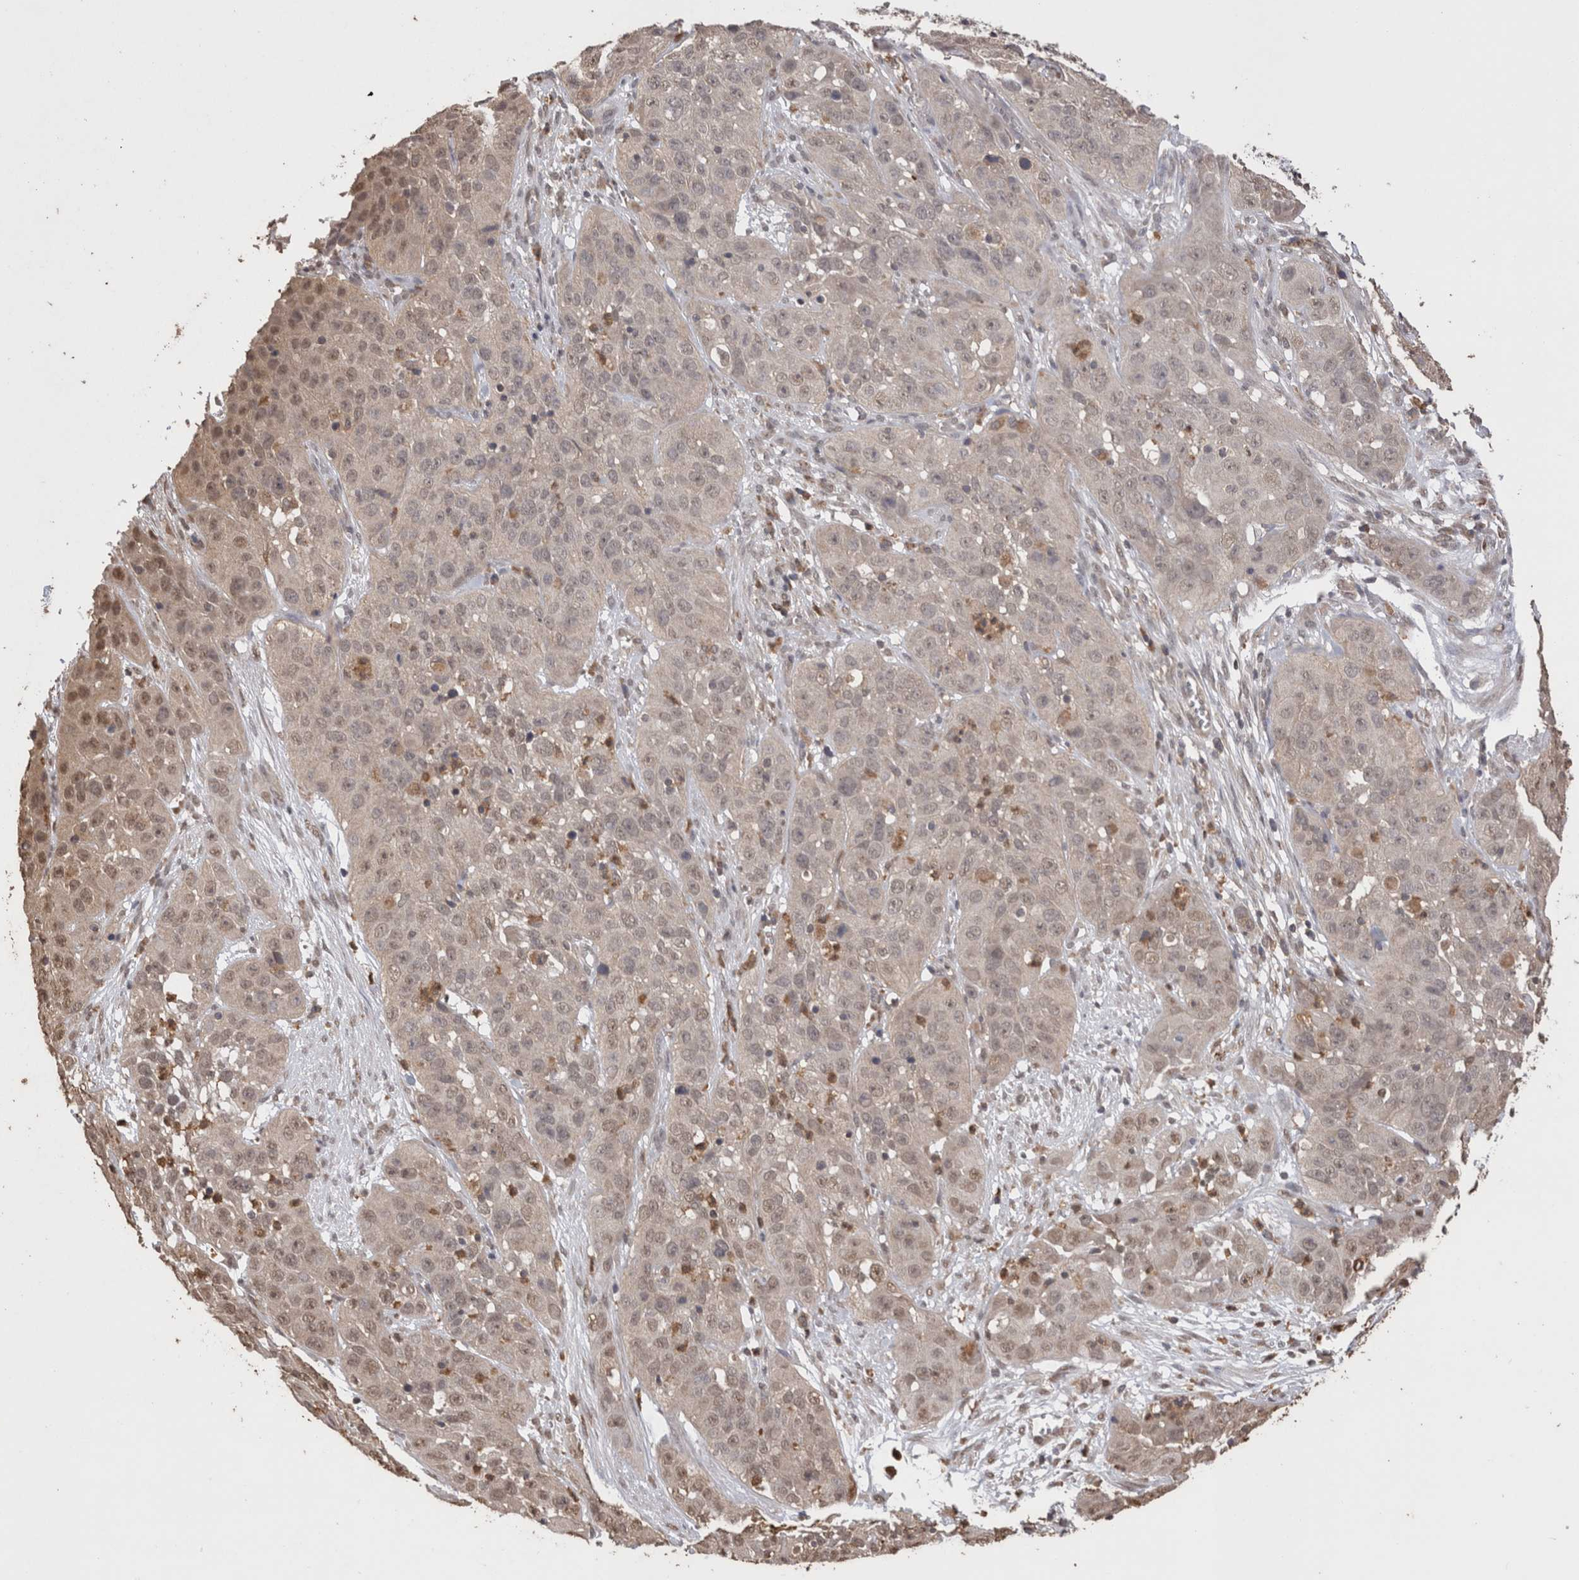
{"staining": {"intensity": "weak", "quantity": "<25%", "location": "nuclear"}, "tissue": "cervical cancer", "cell_type": "Tumor cells", "image_type": "cancer", "snomed": [{"axis": "morphology", "description": "Squamous cell carcinoma, NOS"}, {"axis": "topography", "description": "Cervix"}], "caption": "A micrograph of cervical squamous cell carcinoma stained for a protein demonstrates no brown staining in tumor cells.", "gene": "GRK5", "patient": {"sex": "female", "age": 32}}